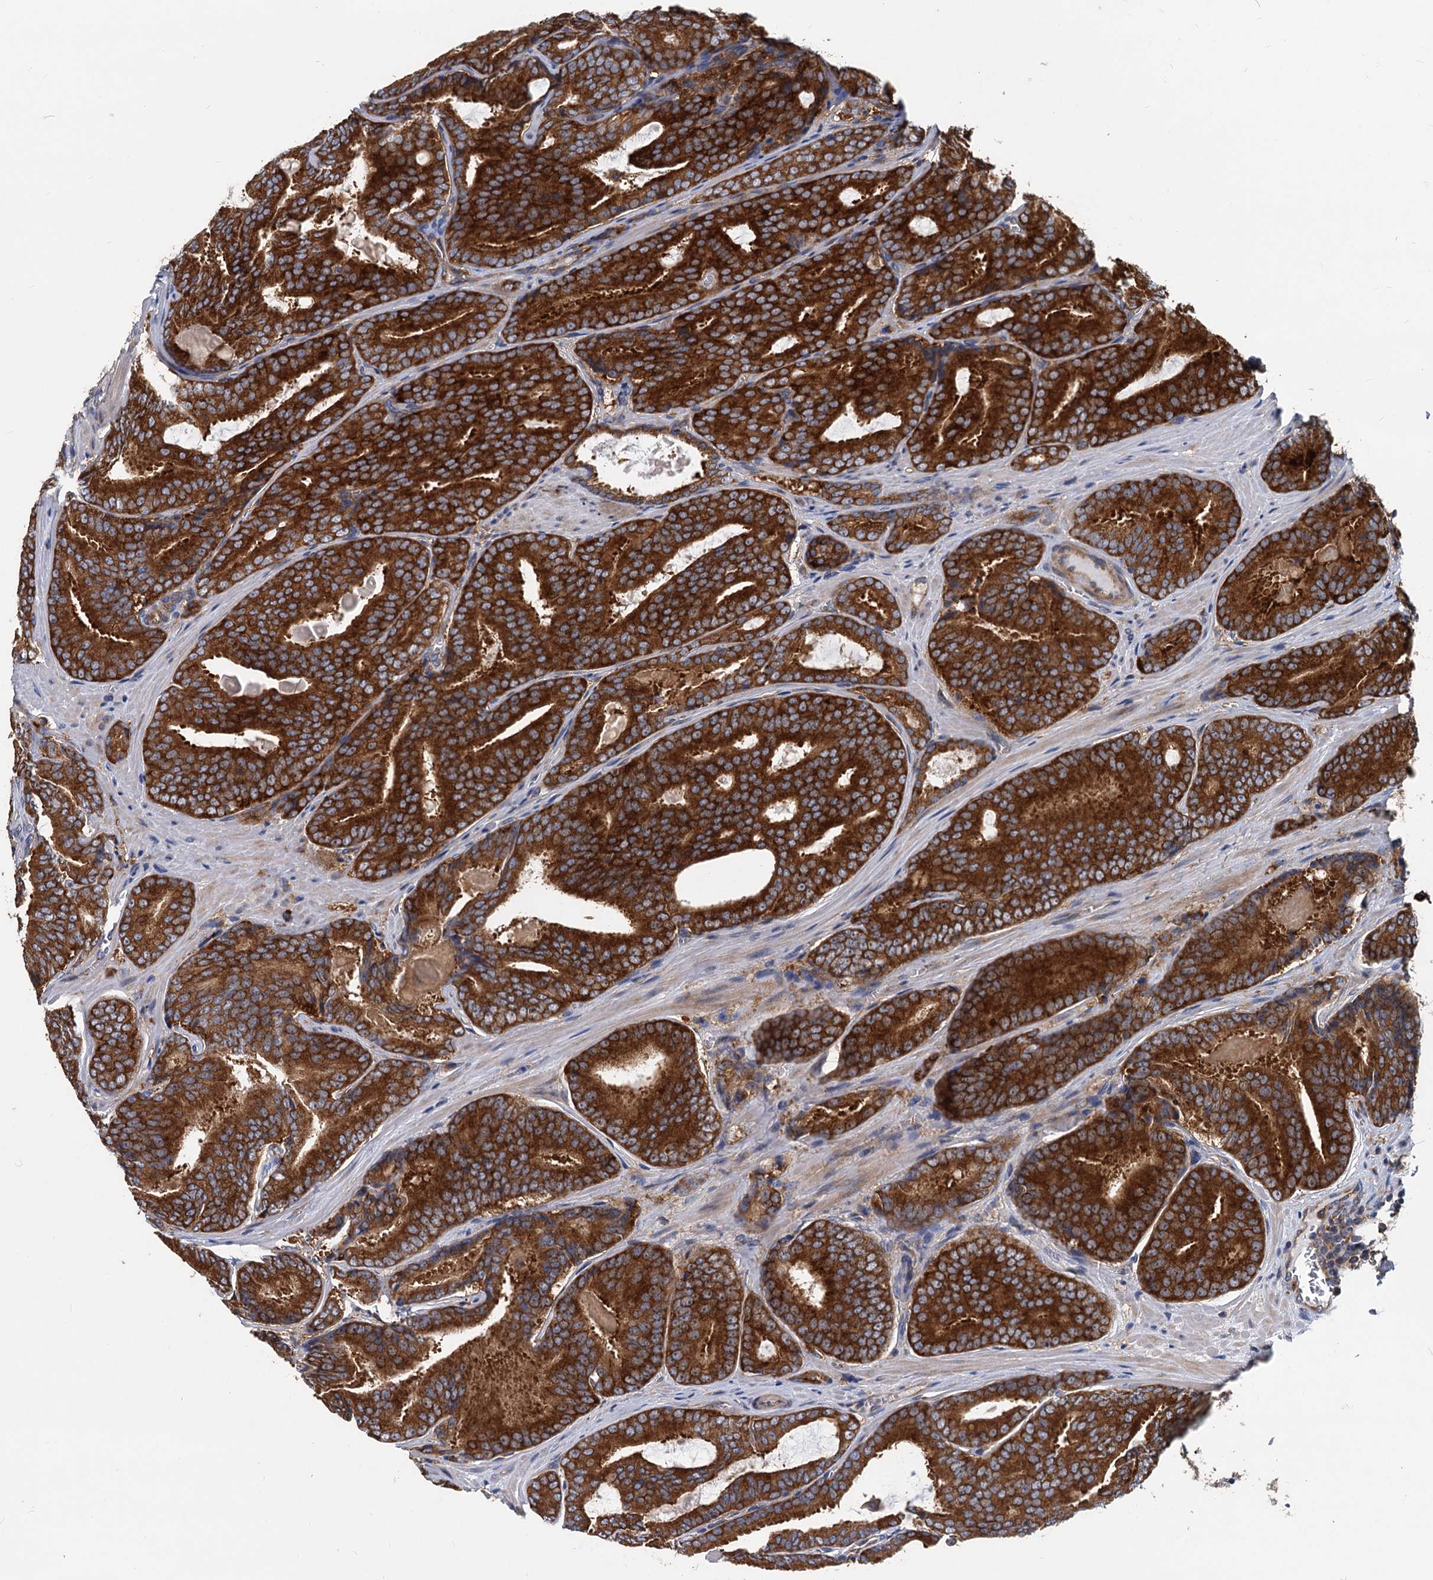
{"staining": {"intensity": "strong", "quantity": ">75%", "location": "cytoplasmic/membranous"}, "tissue": "prostate cancer", "cell_type": "Tumor cells", "image_type": "cancer", "snomed": [{"axis": "morphology", "description": "Adenocarcinoma, High grade"}, {"axis": "topography", "description": "Prostate"}], "caption": "DAB immunohistochemical staining of prostate adenocarcinoma (high-grade) displays strong cytoplasmic/membranous protein staining in about >75% of tumor cells.", "gene": "EIF2B2", "patient": {"sex": "male", "age": 66}}